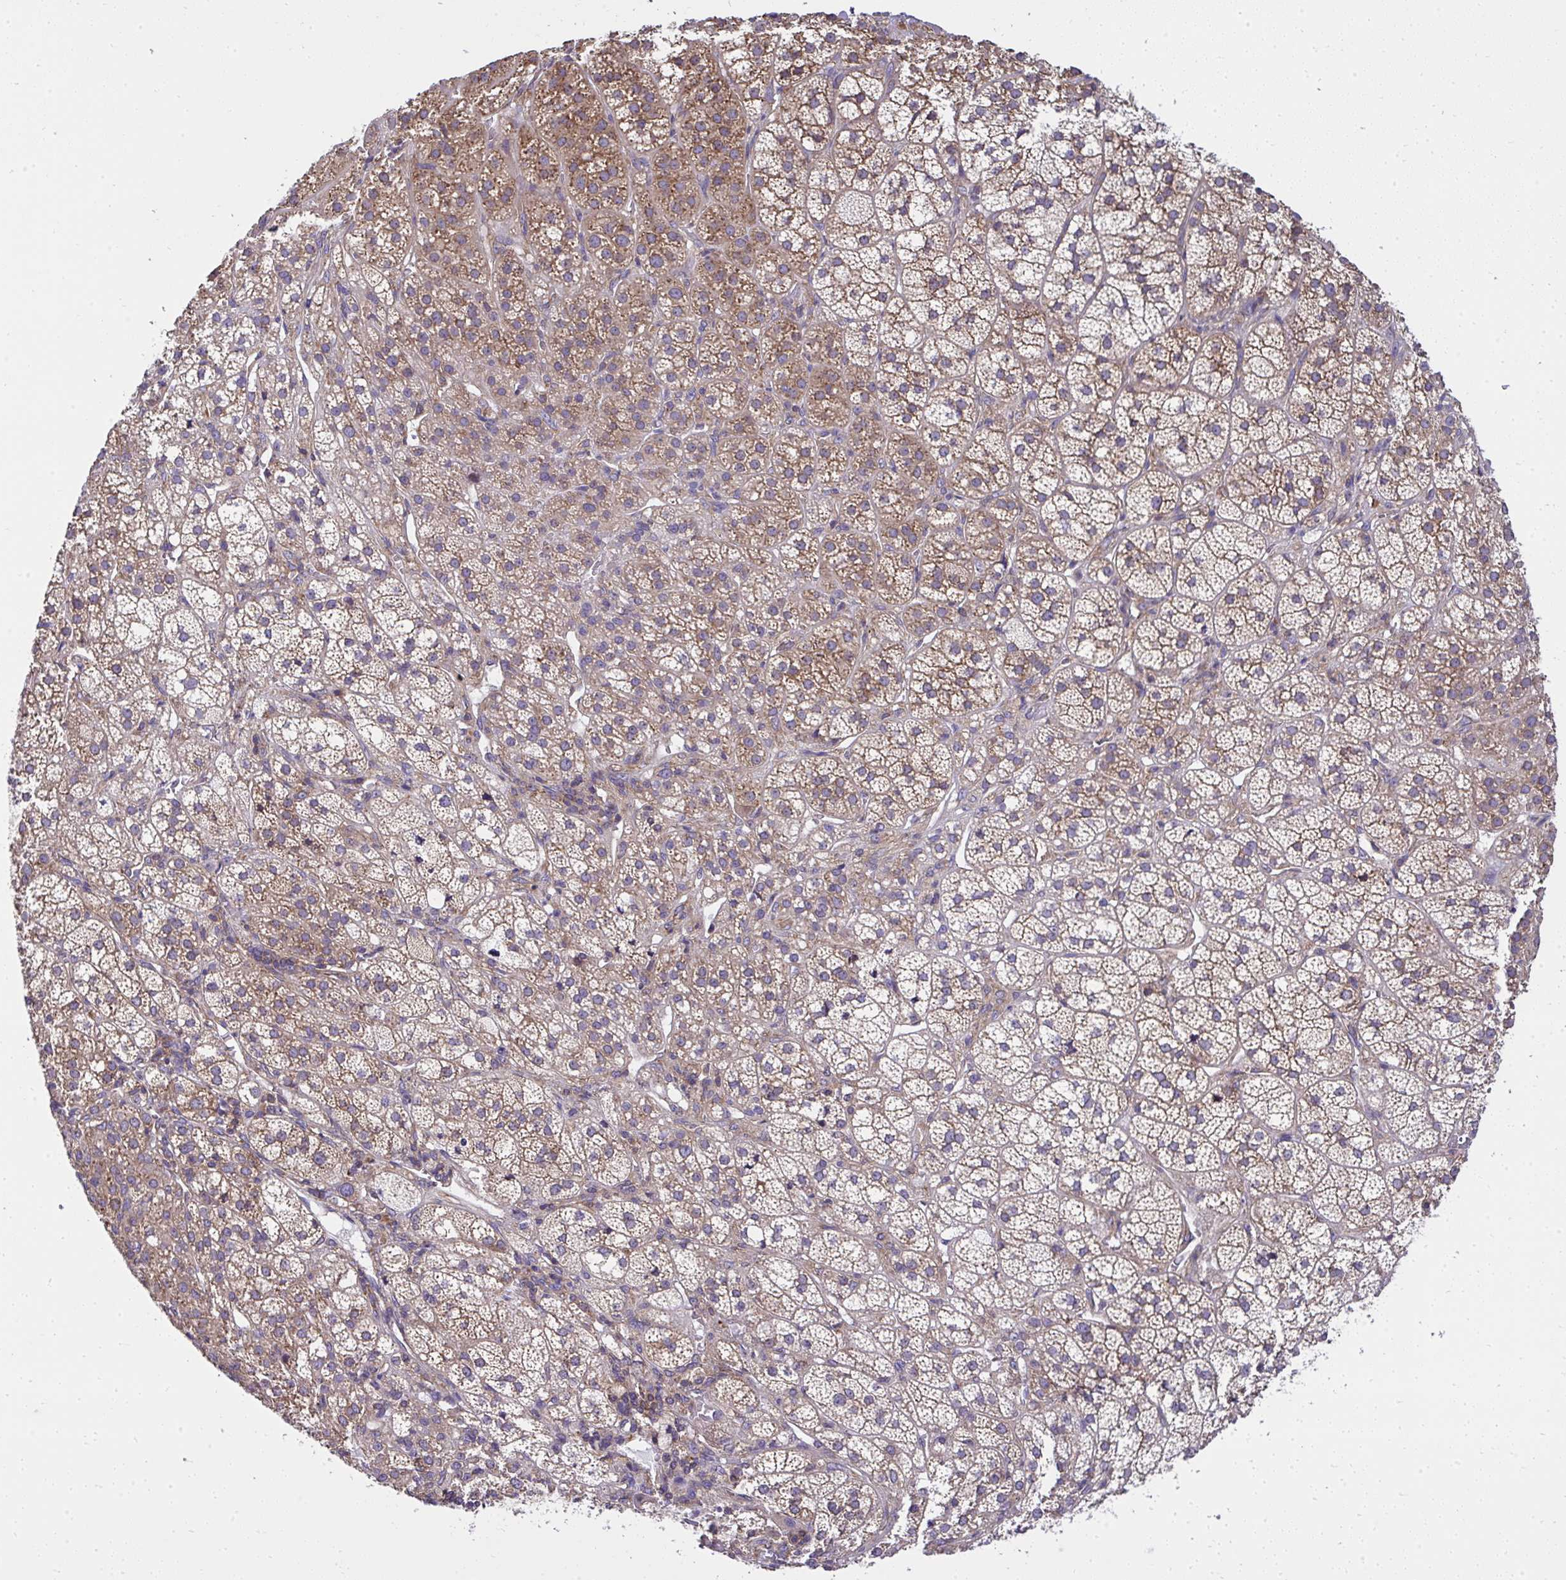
{"staining": {"intensity": "moderate", "quantity": ">75%", "location": "cytoplasmic/membranous"}, "tissue": "adrenal gland", "cell_type": "Glandular cells", "image_type": "normal", "snomed": [{"axis": "morphology", "description": "Normal tissue, NOS"}, {"axis": "topography", "description": "Adrenal gland"}], "caption": "High-magnification brightfield microscopy of unremarkable adrenal gland stained with DAB (brown) and counterstained with hematoxylin (blue). glandular cells exhibit moderate cytoplasmic/membranous expression is identified in about>75% of cells.", "gene": "RPS7", "patient": {"sex": "female", "age": 60}}